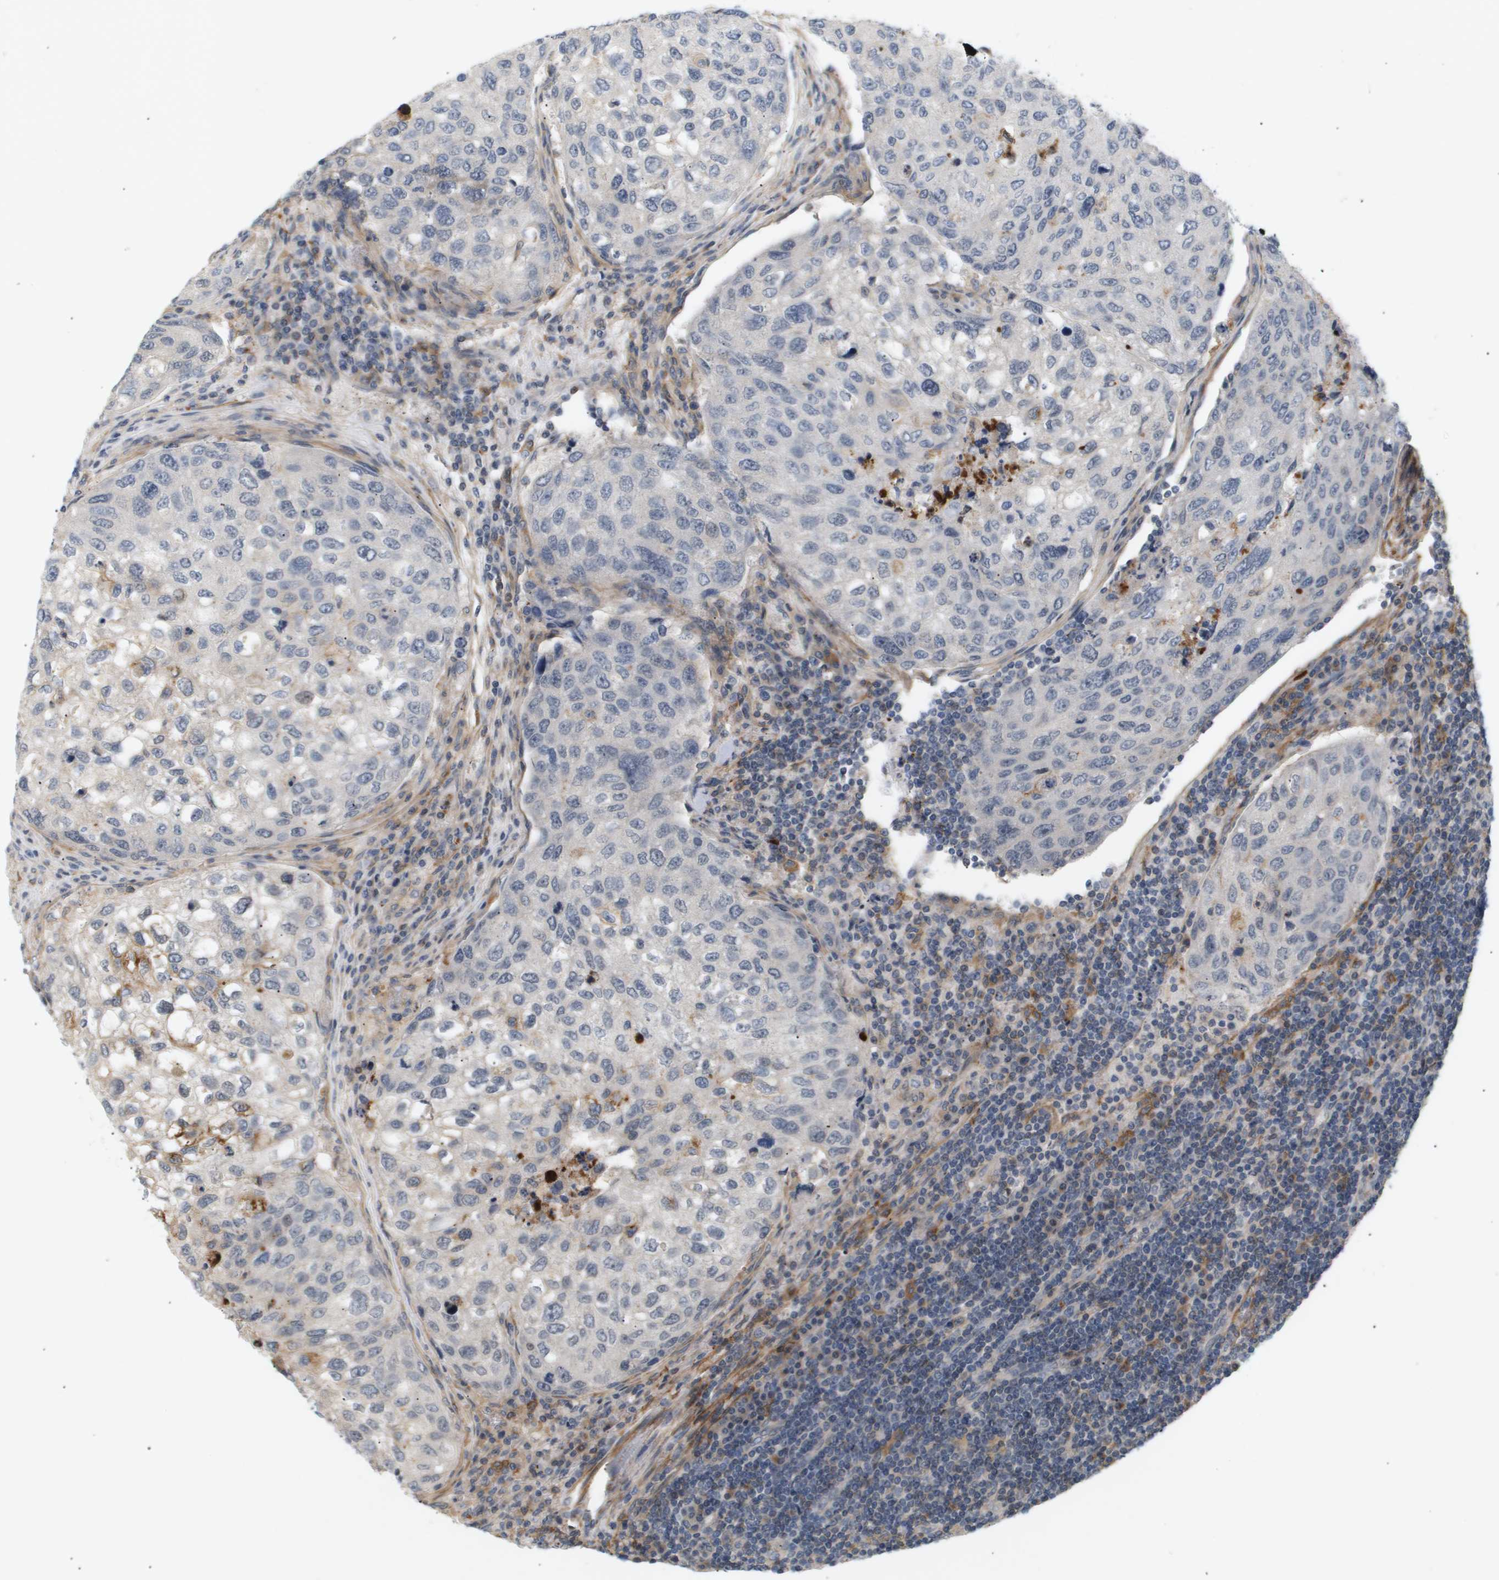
{"staining": {"intensity": "negative", "quantity": "none", "location": "none"}, "tissue": "urothelial cancer", "cell_type": "Tumor cells", "image_type": "cancer", "snomed": [{"axis": "morphology", "description": "Urothelial carcinoma, High grade"}, {"axis": "topography", "description": "Lymph node"}, {"axis": "topography", "description": "Urinary bladder"}], "caption": "A high-resolution histopathology image shows immunohistochemistry staining of urothelial carcinoma (high-grade), which reveals no significant staining in tumor cells.", "gene": "CORO2B", "patient": {"sex": "male", "age": 51}}